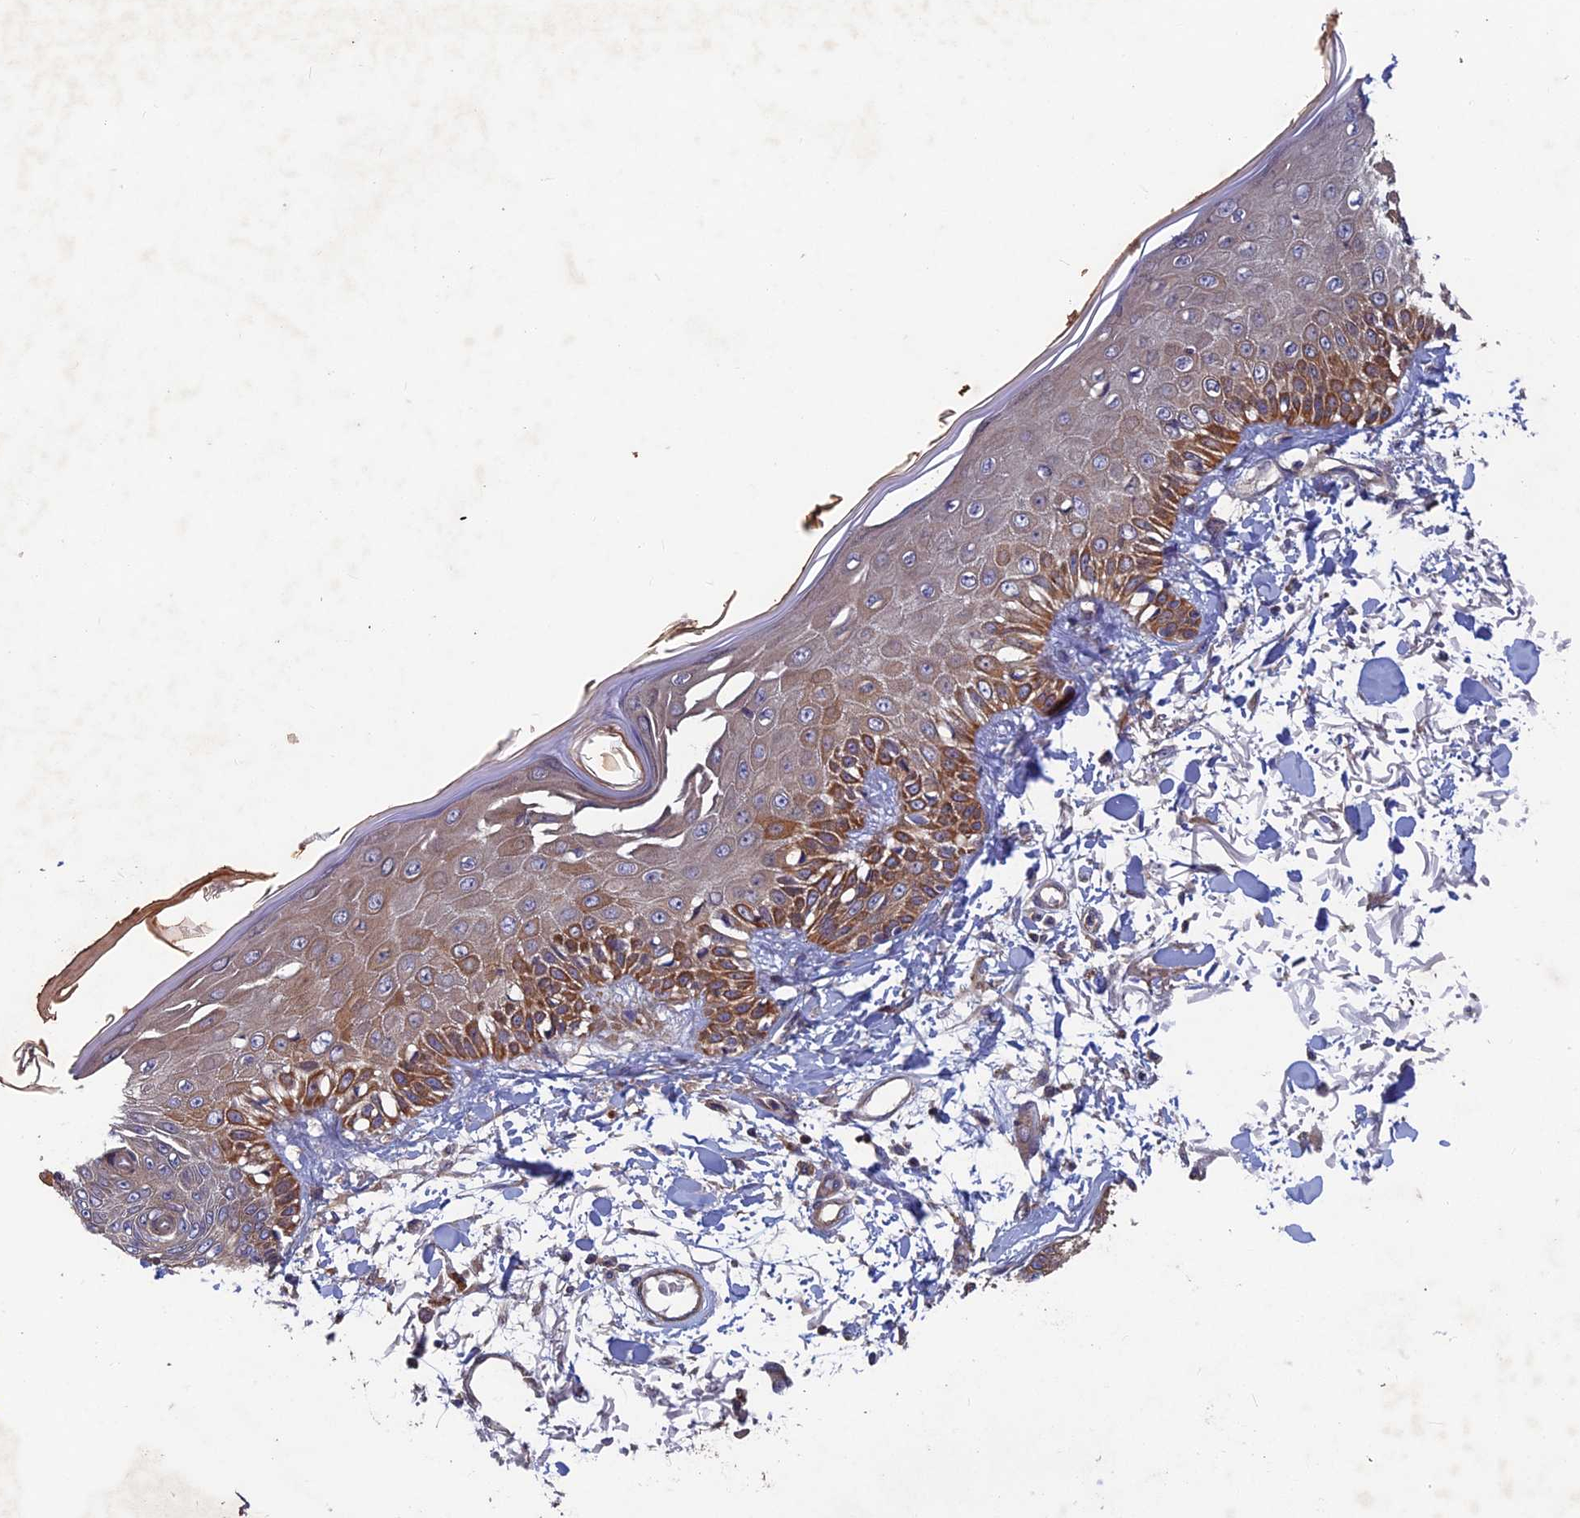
{"staining": {"intensity": "moderate", "quantity": ">75%", "location": "cytoplasmic/membranous"}, "tissue": "skin", "cell_type": "Fibroblasts", "image_type": "normal", "snomed": [{"axis": "morphology", "description": "Normal tissue, NOS"}, {"axis": "morphology", "description": "Squamous cell carcinoma, NOS"}, {"axis": "topography", "description": "Skin"}, {"axis": "topography", "description": "Peripheral nerve tissue"}], "caption": "Skin stained with DAB immunohistochemistry (IHC) exhibits medium levels of moderate cytoplasmic/membranous positivity in approximately >75% of fibroblasts.", "gene": "NCAPG", "patient": {"sex": "male", "age": 83}}